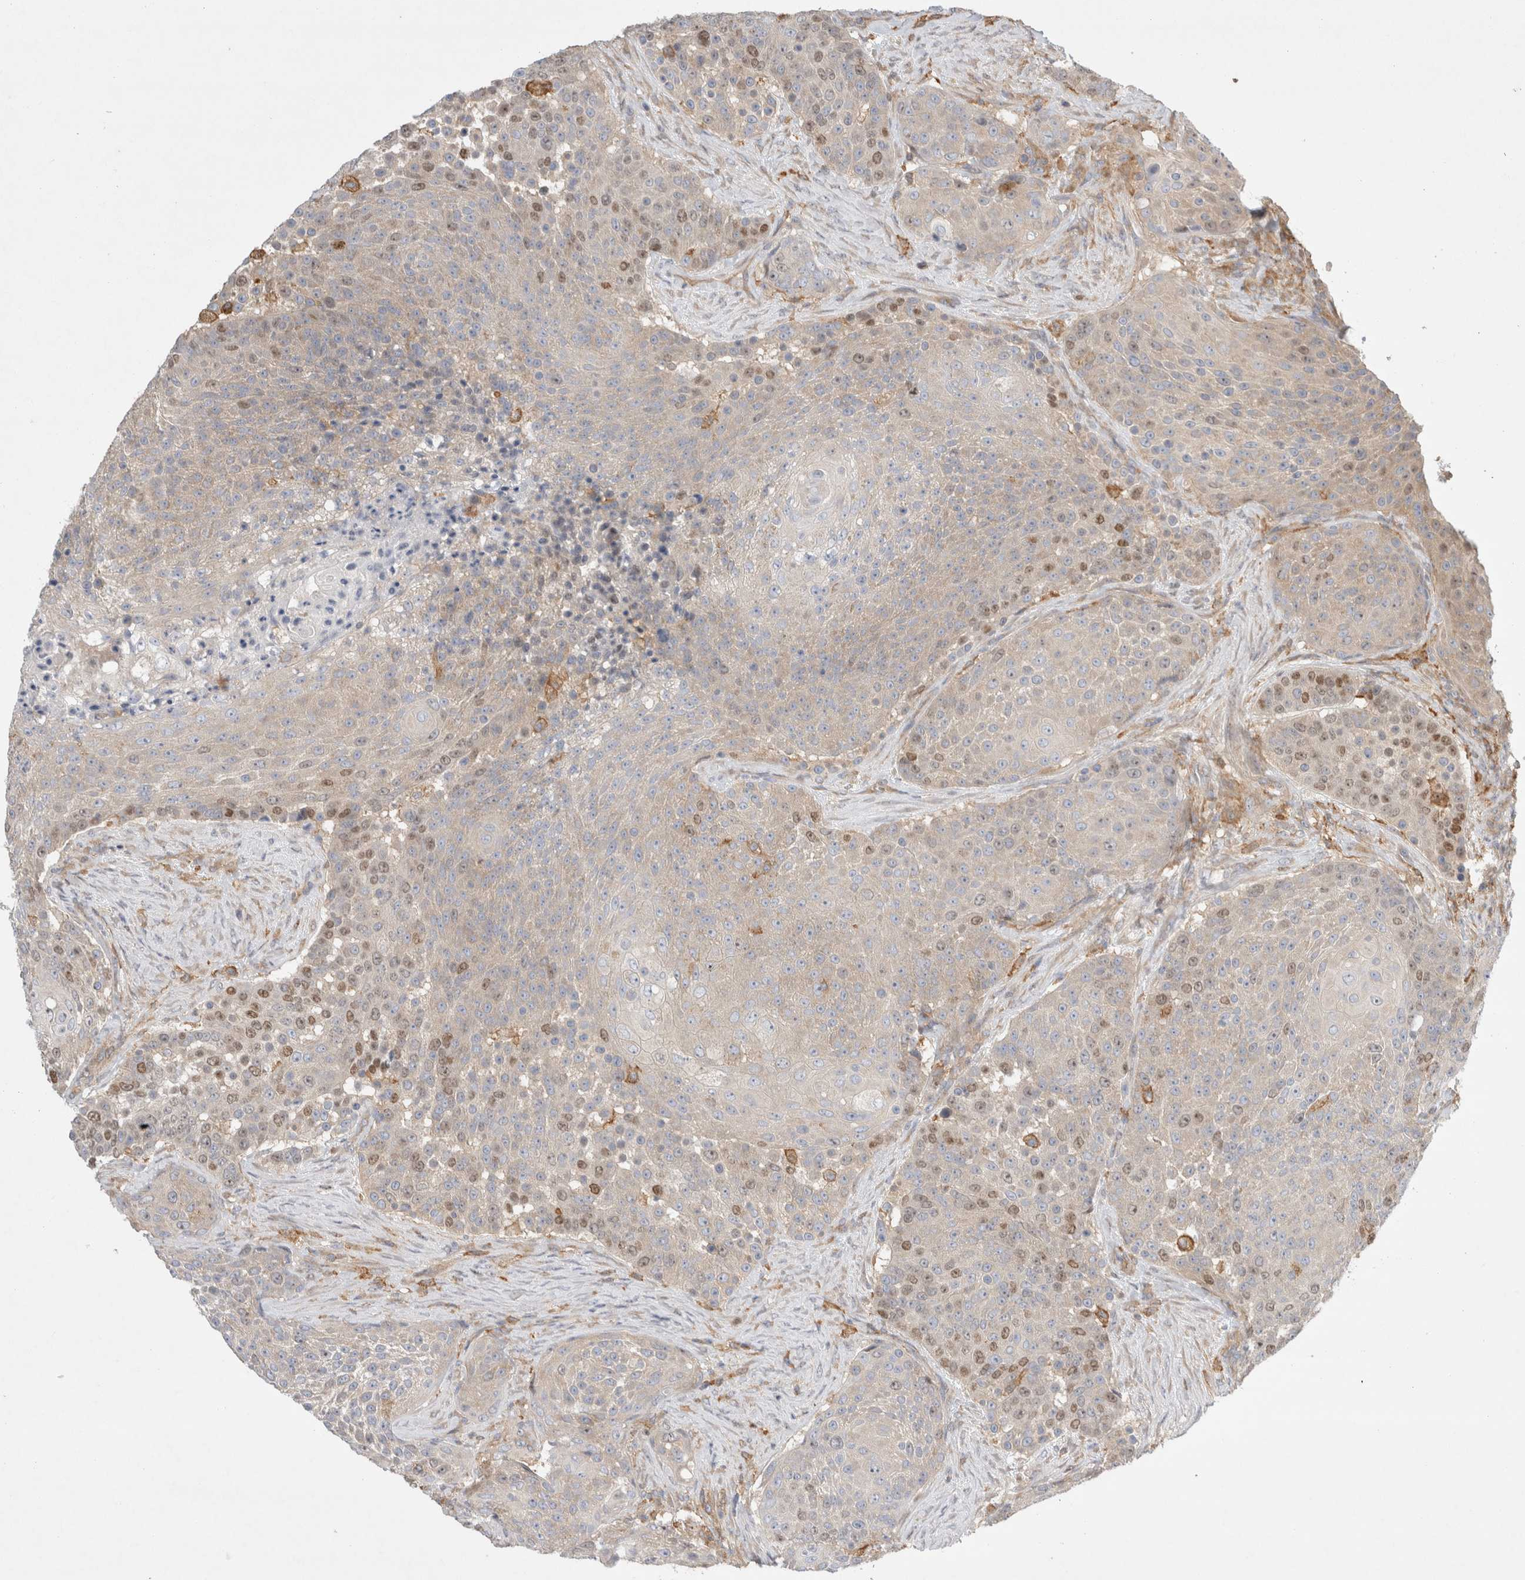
{"staining": {"intensity": "moderate", "quantity": "<25%", "location": "cytoplasmic/membranous,nuclear"}, "tissue": "urothelial cancer", "cell_type": "Tumor cells", "image_type": "cancer", "snomed": [{"axis": "morphology", "description": "Urothelial carcinoma, High grade"}, {"axis": "topography", "description": "Urinary bladder"}], "caption": "Immunohistochemical staining of urothelial cancer shows low levels of moderate cytoplasmic/membranous and nuclear protein expression in about <25% of tumor cells.", "gene": "CDCA7L", "patient": {"sex": "female", "age": 63}}